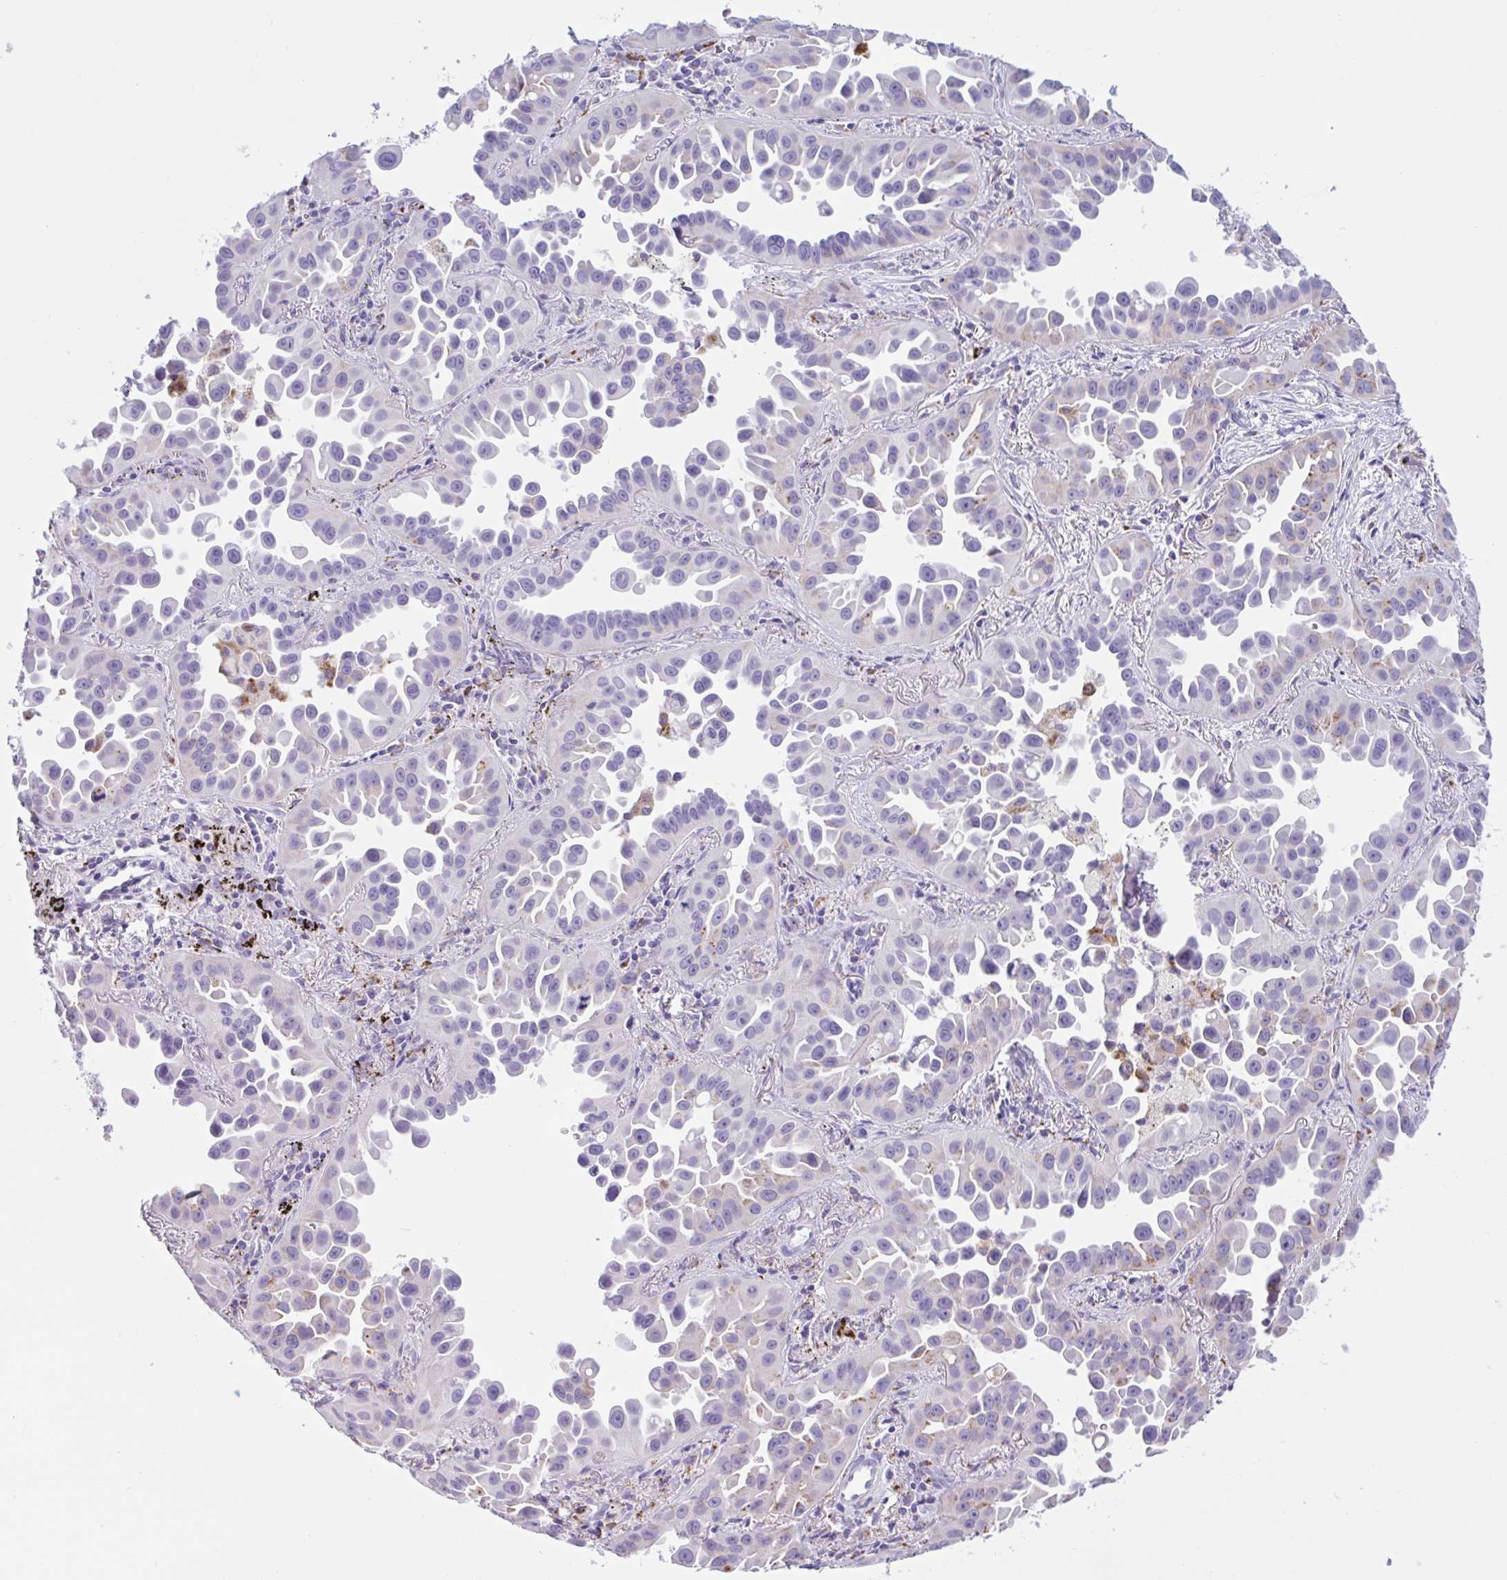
{"staining": {"intensity": "moderate", "quantity": "<25%", "location": "cytoplasmic/membranous"}, "tissue": "lung cancer", "cell_type": "Tumor cells", "image_type": "cancer", "snomed": [{"axis": "morphology", "description": "Adenocarcinoma, NOS"}, {"axis": "topography", "description": "Lung"}], "caption": "Lung cancer was stained to show a protein in brown. There is low levels of moderate cytoplasmic/membranous staining in about <25% of tumor cells. Ihc stains the protein of interest in brown and the nuclei are stained blue.", "gene": "XCL1", "patient": {"sex": "male", "age": 68}}